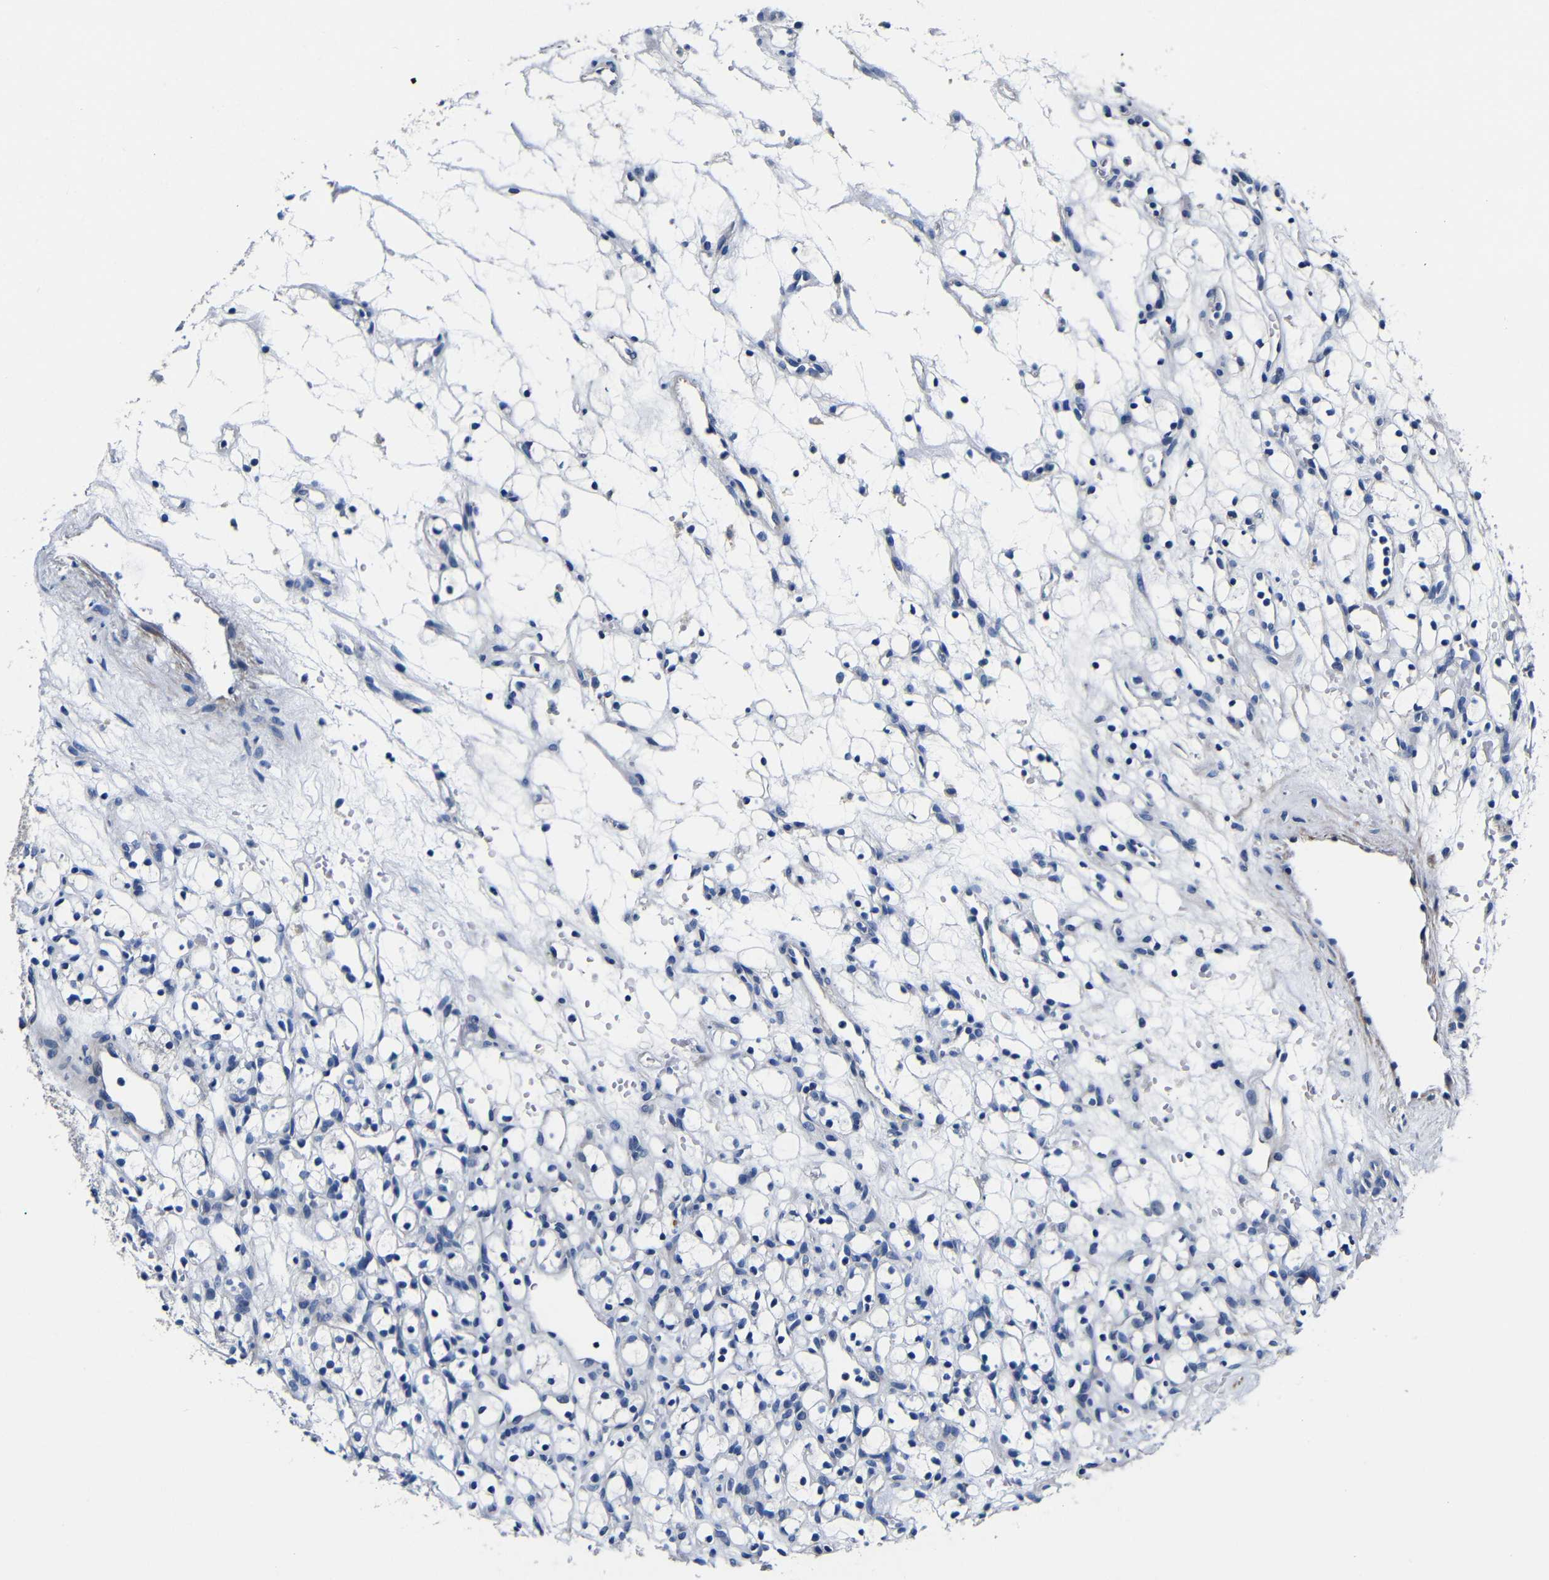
{"staining": {"intensity": "negative", "quantity": "none", "location": "none"}, "tissue": "renal cancer", "cell_type": "Tumor cells", "image_type": "cancer", "snomed": [{"axis": "morphology", "description": "Adenocarcinoma, NOS"}, {"axis": "topography", "description": "Kidney"}], "caption": "This is an IHC image of human adenocarcinoma (renal). There is no staining in tumor cells.", "gene": "TNFAIP1", "patient": {"sex": "female", "age": 60}}